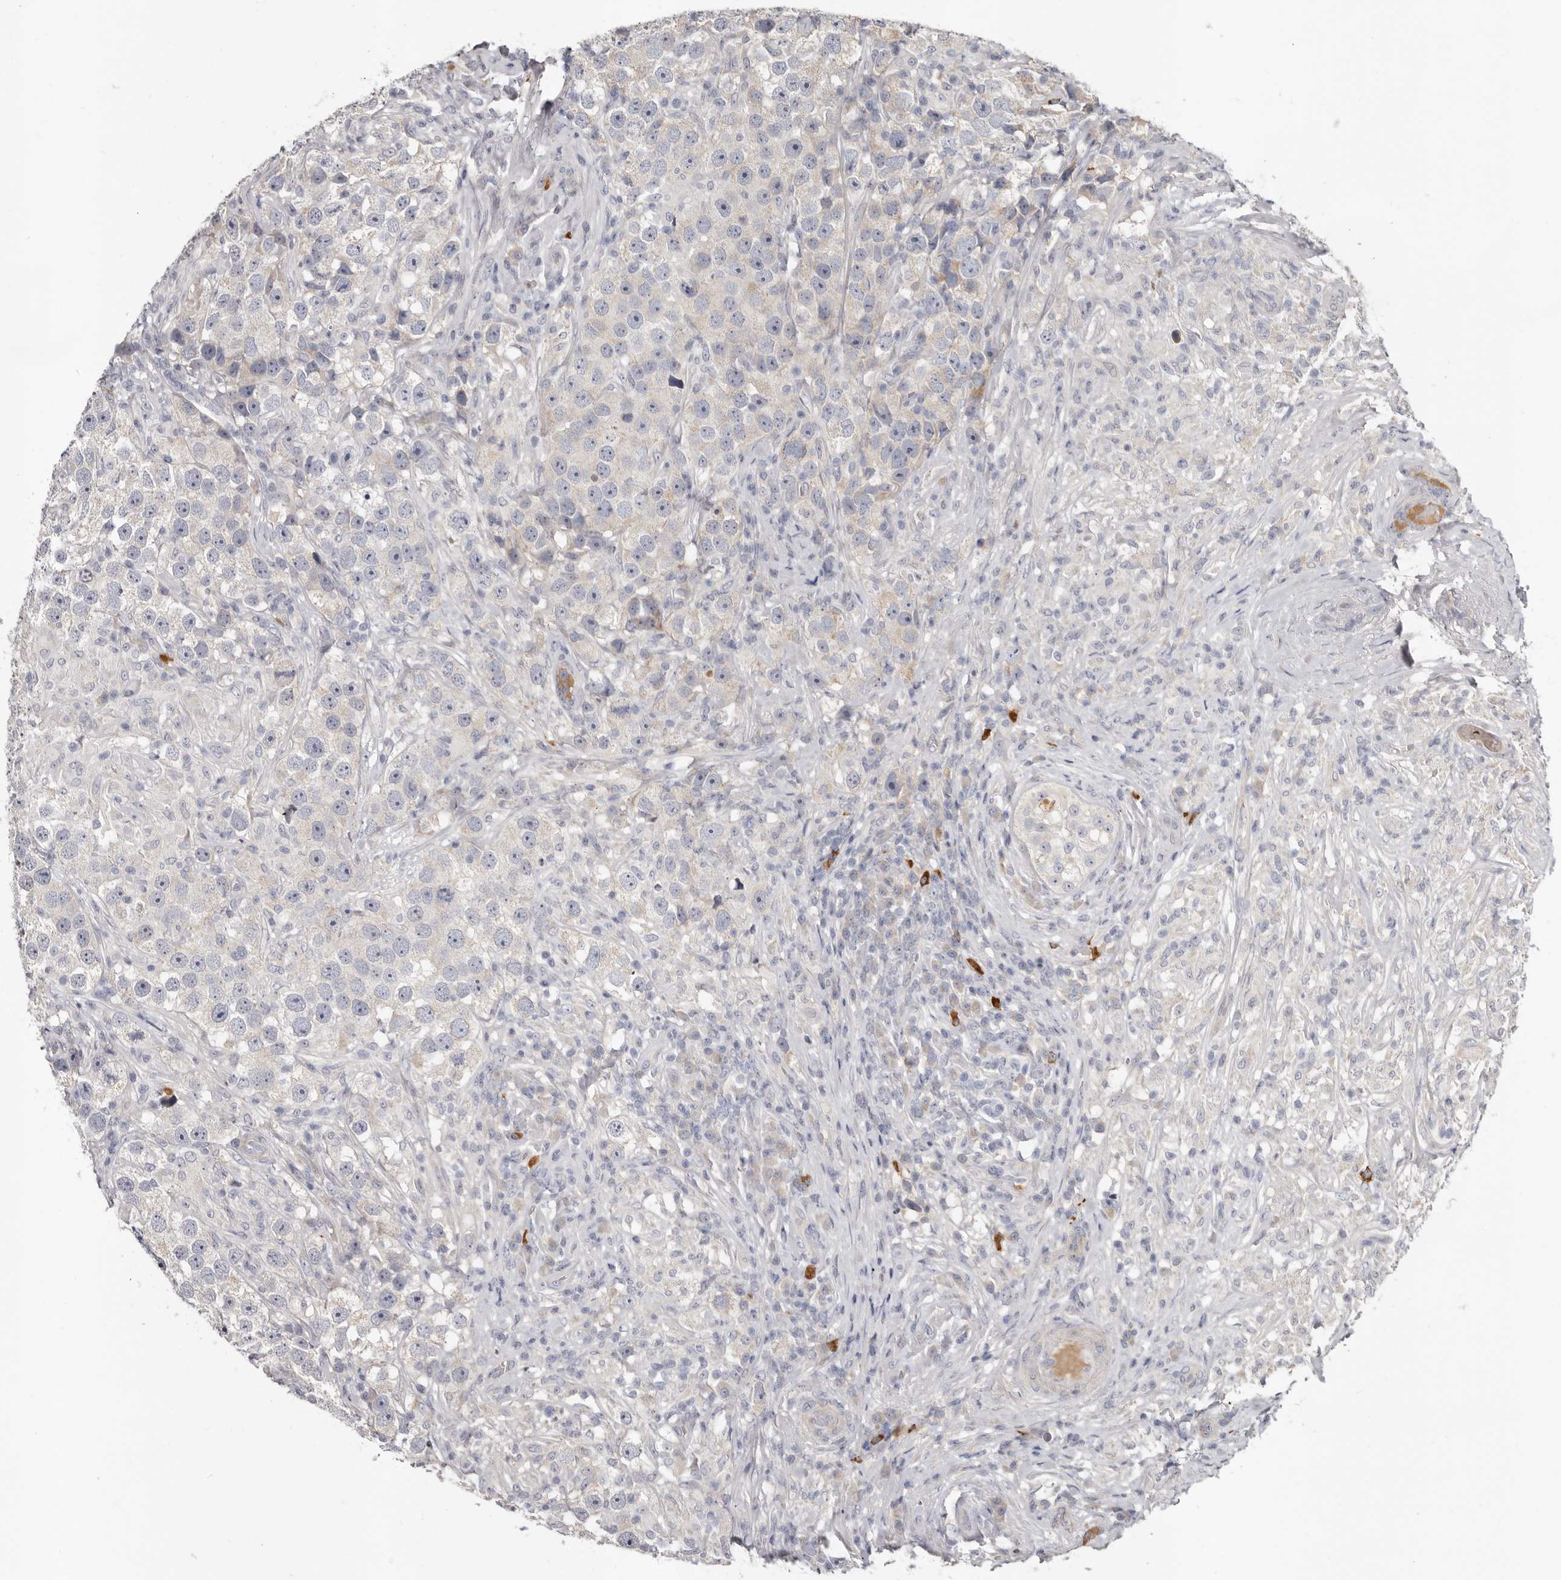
{"staining": {"intensity": "negative", "quantity": "none", "location": "none"}, "tissue": "testis cancer", "cell_type": "Tumor cells", "image_type": "cancer", "snomed": [{"axis": "morphology", "description": "Seminoma, NOS"}, {"axis": "topography", "description": "Testis"}], "caption": "Protein analysis of testis seminoma demonstrates no significant positivity in tumor cells.", "gene": "SPTA1", "patient": {"sex": "male", "age": 49}}